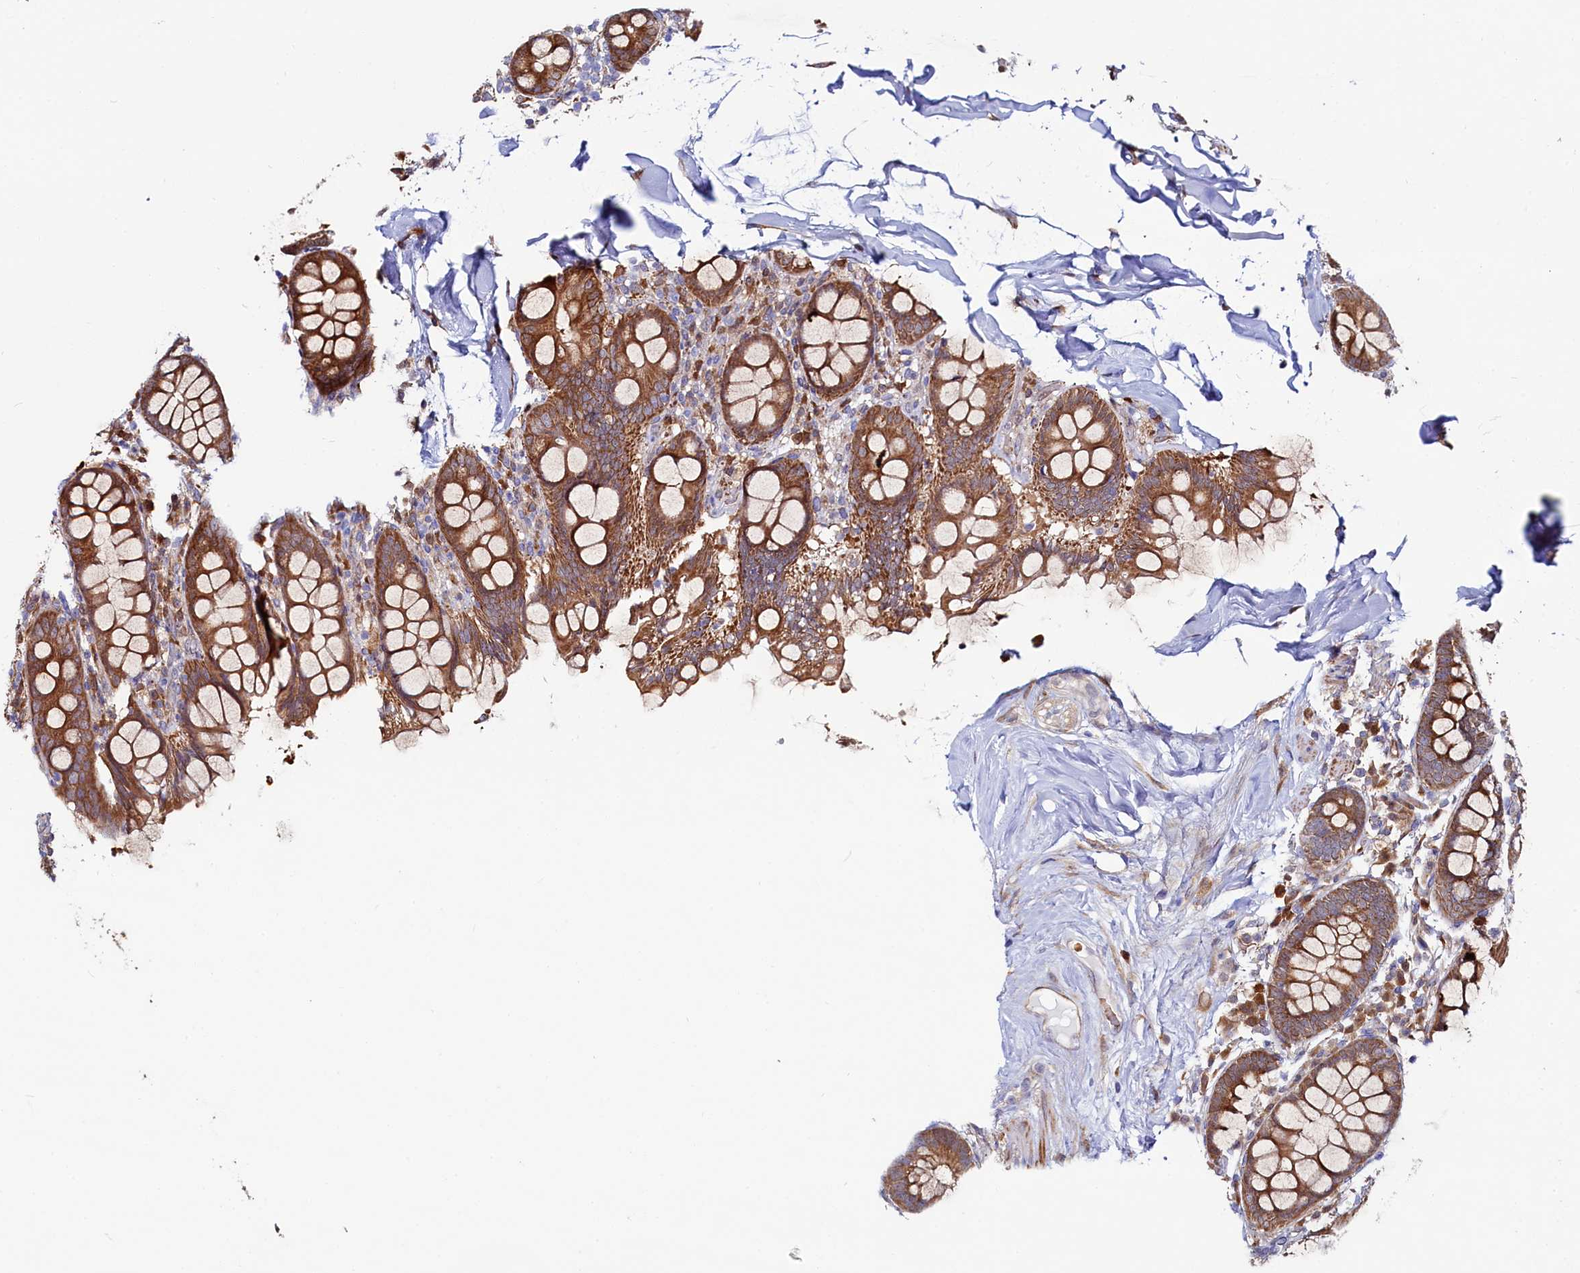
{"staining": {"intensity": "moderate", "quantity": ">75%", "location": "cytoplasmic/membranous"}, "tissue": "colon", "cell_type": "Endothelial cells", "image_type": "normal", "snomed": [{"axis": "morphology", "description": "Normal tissue, NOS"}, {"axis": "topography", "description": "Colon"}], "caption": "IHC histopathology image of benign colon: human colon stained using immunohistochemistry (IHC) shows medium levels of moderate protein expression localized specifically in the cytoplasmic/membranous of endothelial cells, appearing as a cytoplasmic/membranous brown color.", "gene": "ASTE1", "patient": {"sex": "female", "age": 79}}